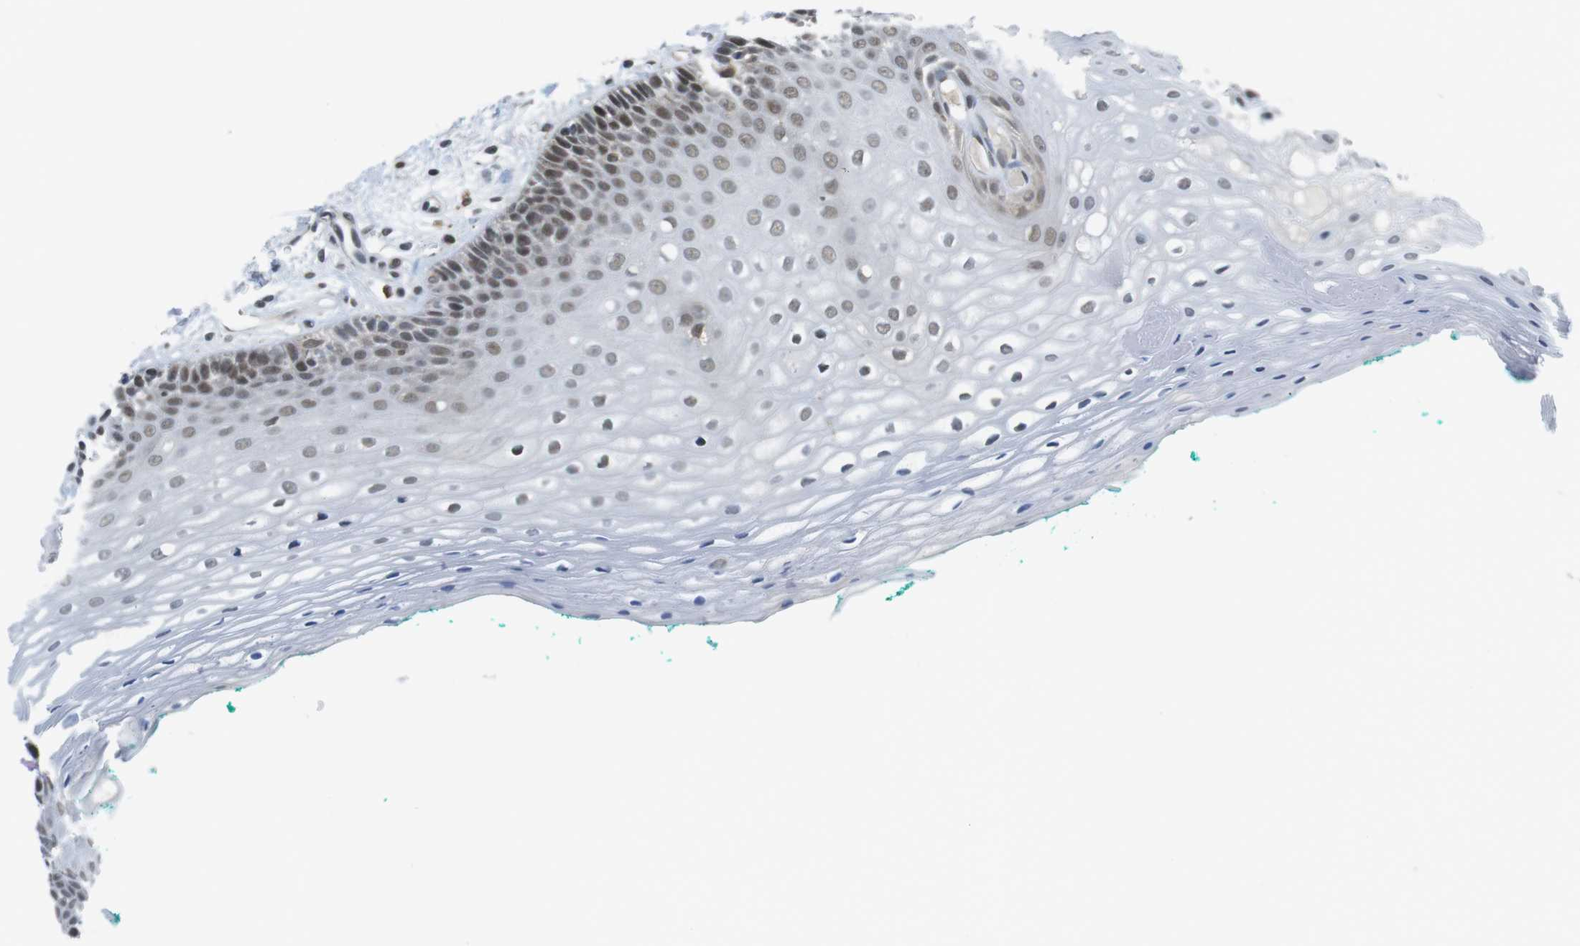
{"staining": {"intensity": "moderate", "quantity": "25%-75%", "location": "nuclear"}, "tissue": "oral mucosa", "cell_type": "Squamous epithelial cells", "image_type": "normal", "snomed": [{"axis": "morphology", "description": "Normal tissue, NOS"}, {"axis": "topography", "description": "Skeletal muscle"}, {"axis": "topography", "description": "Oral tissue"}, {"axis": "topography", "description": "Peripheral nerve tissue"}], "caption": "Human oral mucosa stained for a protein (brown) demonstrates moderate nuclear positive expression in about 25%-75% of squamous epithelial cells.", "gene": "BRD4", "patient": {"sex": "female", "age": 84}}